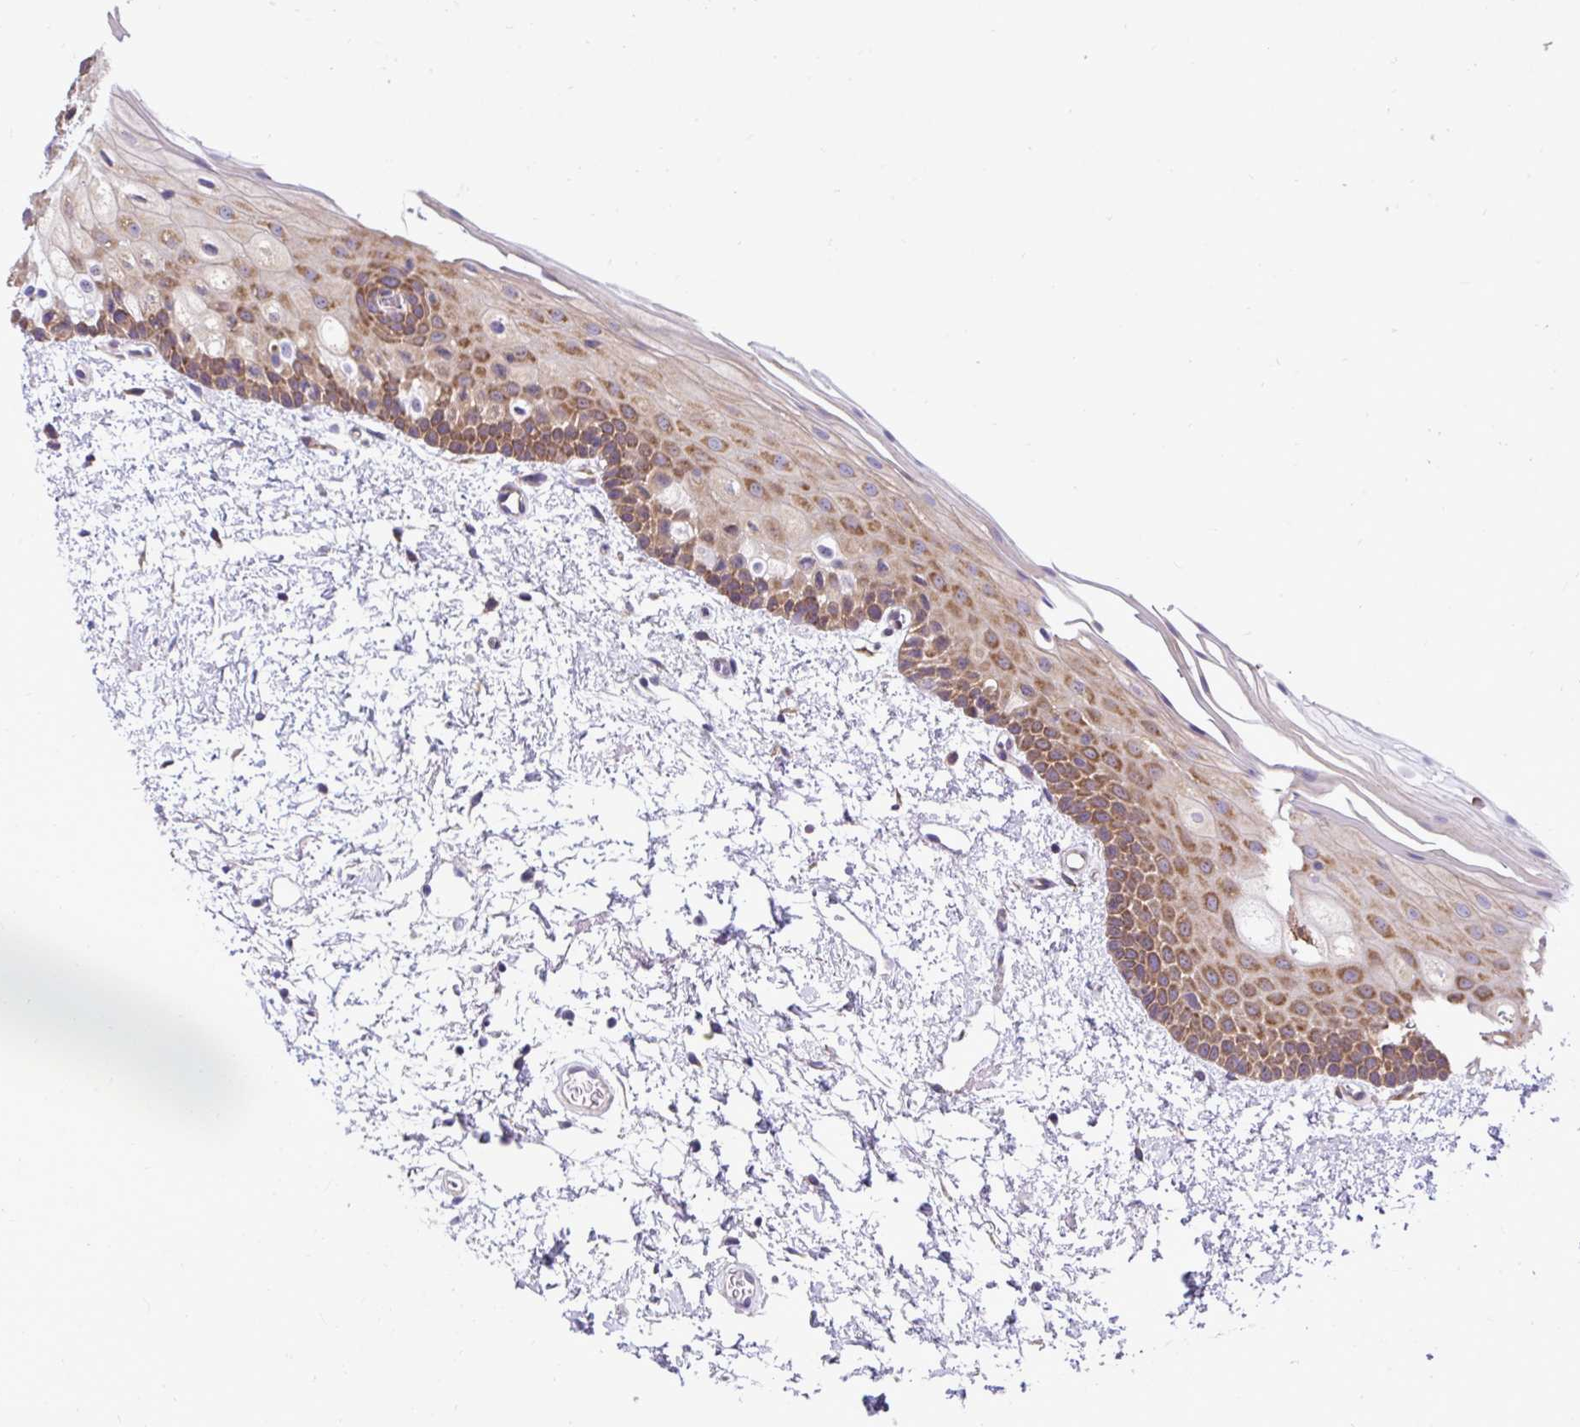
{"staining": {"intensity": "moderate", "quantity": "25%-75%", "location": "cytoplasmic/membranous"}, "tissue": "oral mucosa", "cell_type": "Squamous epithelial cells", "image_type": "normal", "snomed": [{"axis": "morphology", "description": "Normal tissue, NOS"}, {"axis": "topography", "description": "Oral tissue"}], "caption": "Squamous epithelial cells reveal moderate cytoplasmic/membranous staining in about 25%-75% of cells in normal oral mucosa. (DAB (3,3'-diaminobenzidine) = brown stain, brightfield microscopy at high magnification).", "gene": "RPL7", "patient": {"sex": "female", "age": 82}}